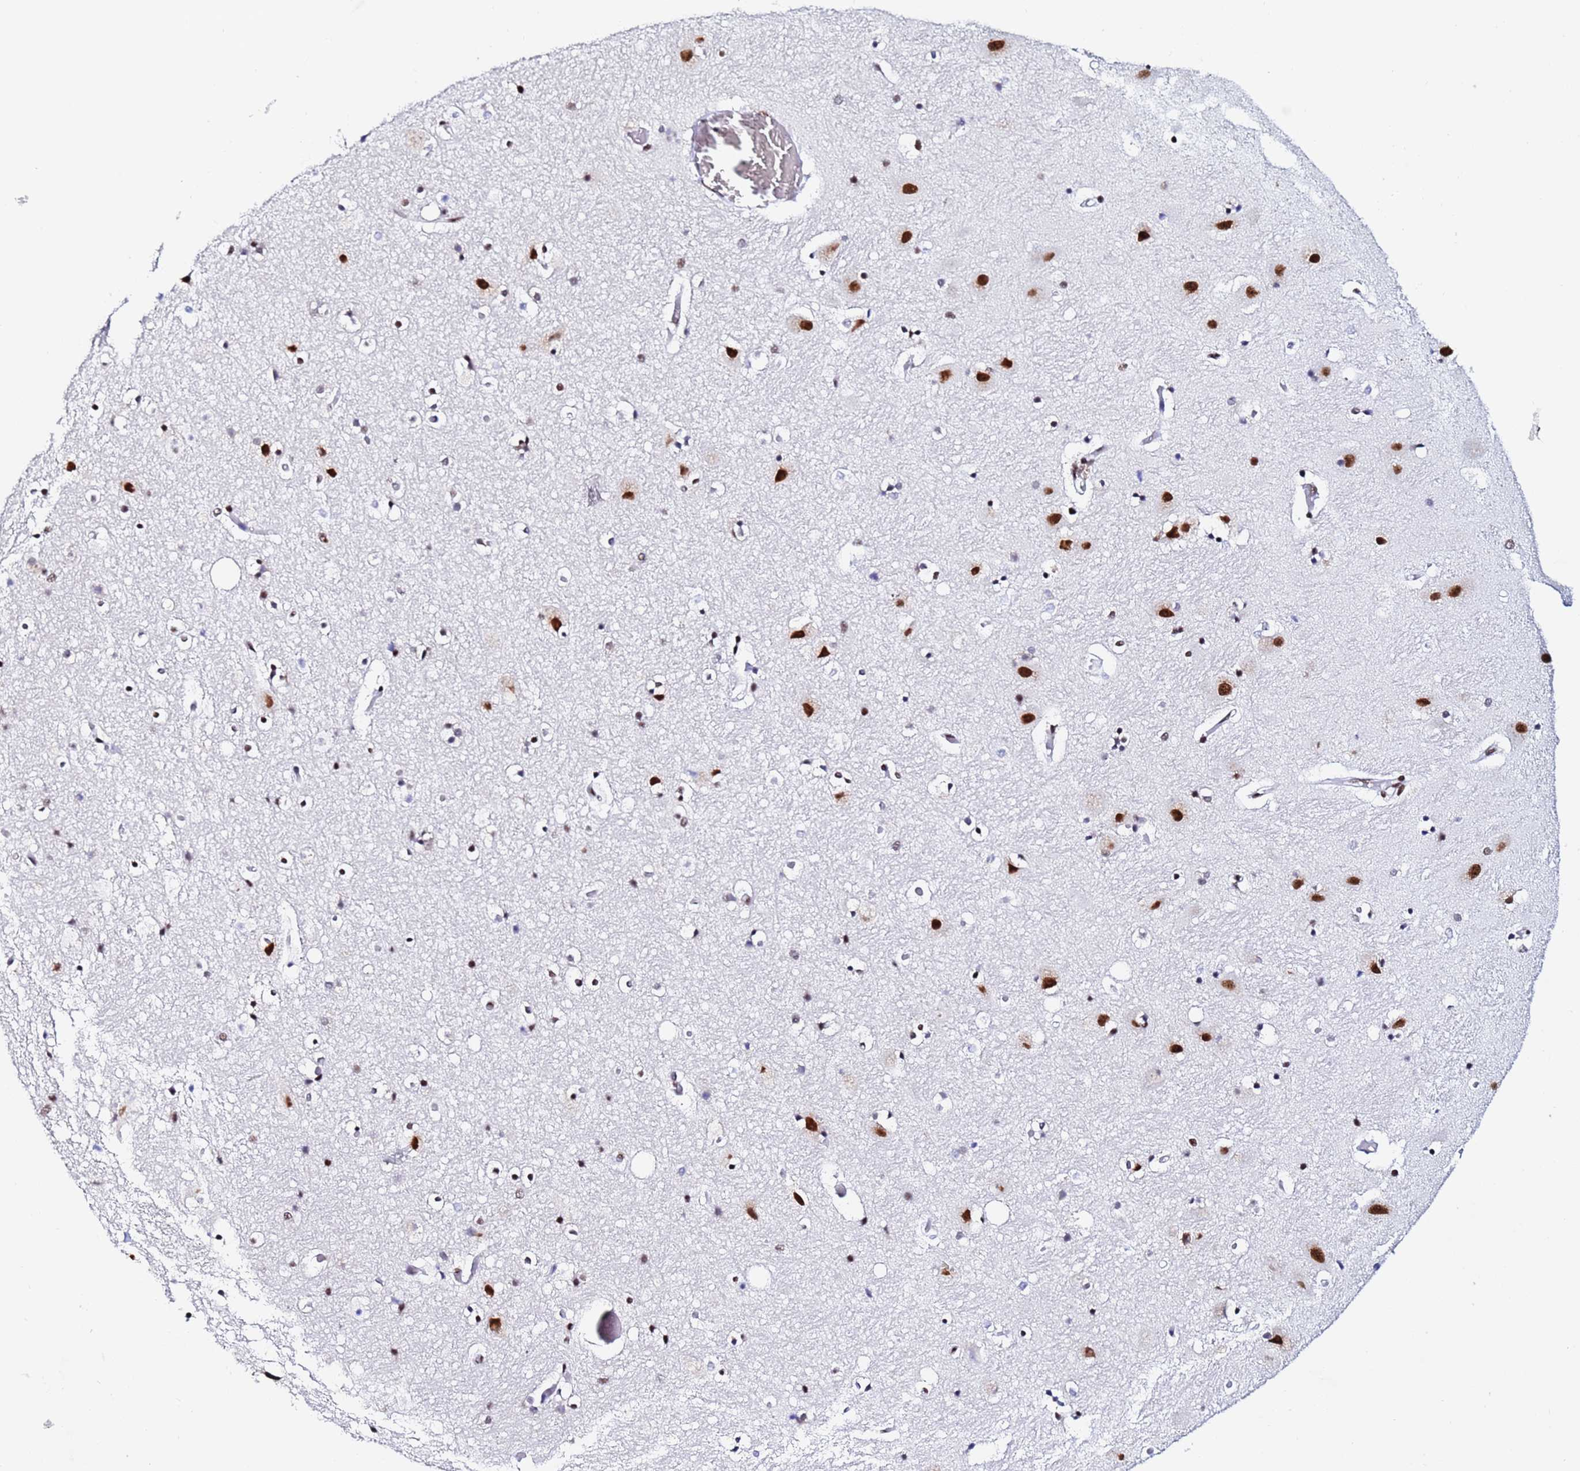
{"staining": {"intensity": "moderate", "quantity": "<25%", "location": "nuclear"}, "tissue": "hippocampus", "cell_type": "Glial cells", "image_type": "normal", "snomed": [{"axis": "morphology", "description": "Normal tissue, NOS"}, {"axis": "topography", "description": "Hippocampus"}], "caption": "Moderate nuclear staining for a protein is present in approximately <25% of glial cells of unremarkable hippocampus using IHC.", "gene": "SNRPA1", "patient": {"sex": "female", "age": 52}}